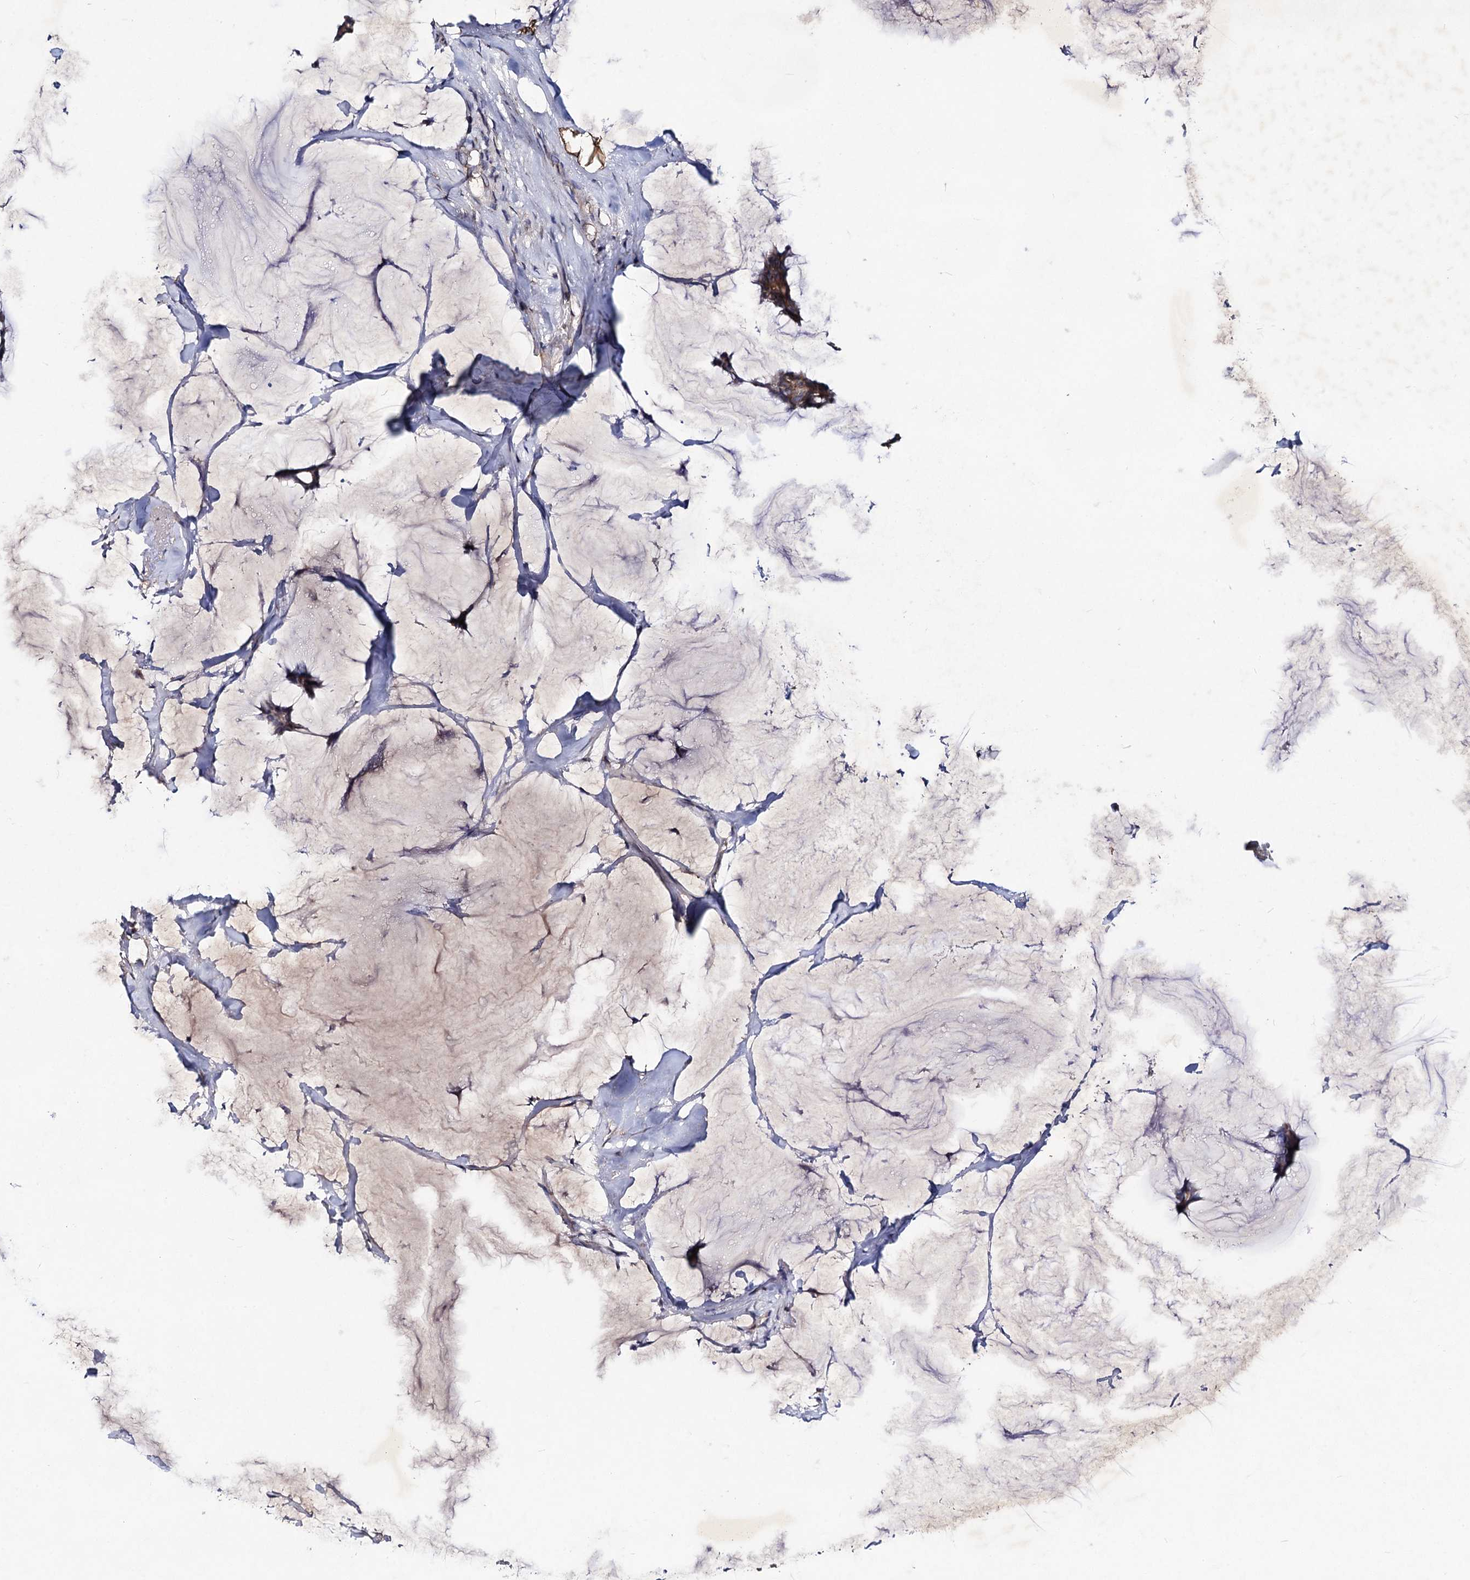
{"staining": {"intensity": "moderate", "quantity": ">75%", "location": "cytoplasmic/membranous"}, "tissue": "breast cancer", "cell_type": "Tumor cells", "image_type": "cancer", "snomed": [{"axis": "morphology", "description": "Duct carcinoma"}, {"axis": "topography", "description": "Breast"}], "caption": "IHC image of neoplastic tissue: human breast infiltrating ductal carcinoma stained using IHC reveals medium levels of moderate protein expression localized specifically in the cytoplasmic/membranous of tumor cells, appearing as a cytoplasmic/membranous brown color.", "gene": "VPS37D", "patient": {"sex": "female", "age": 93}}